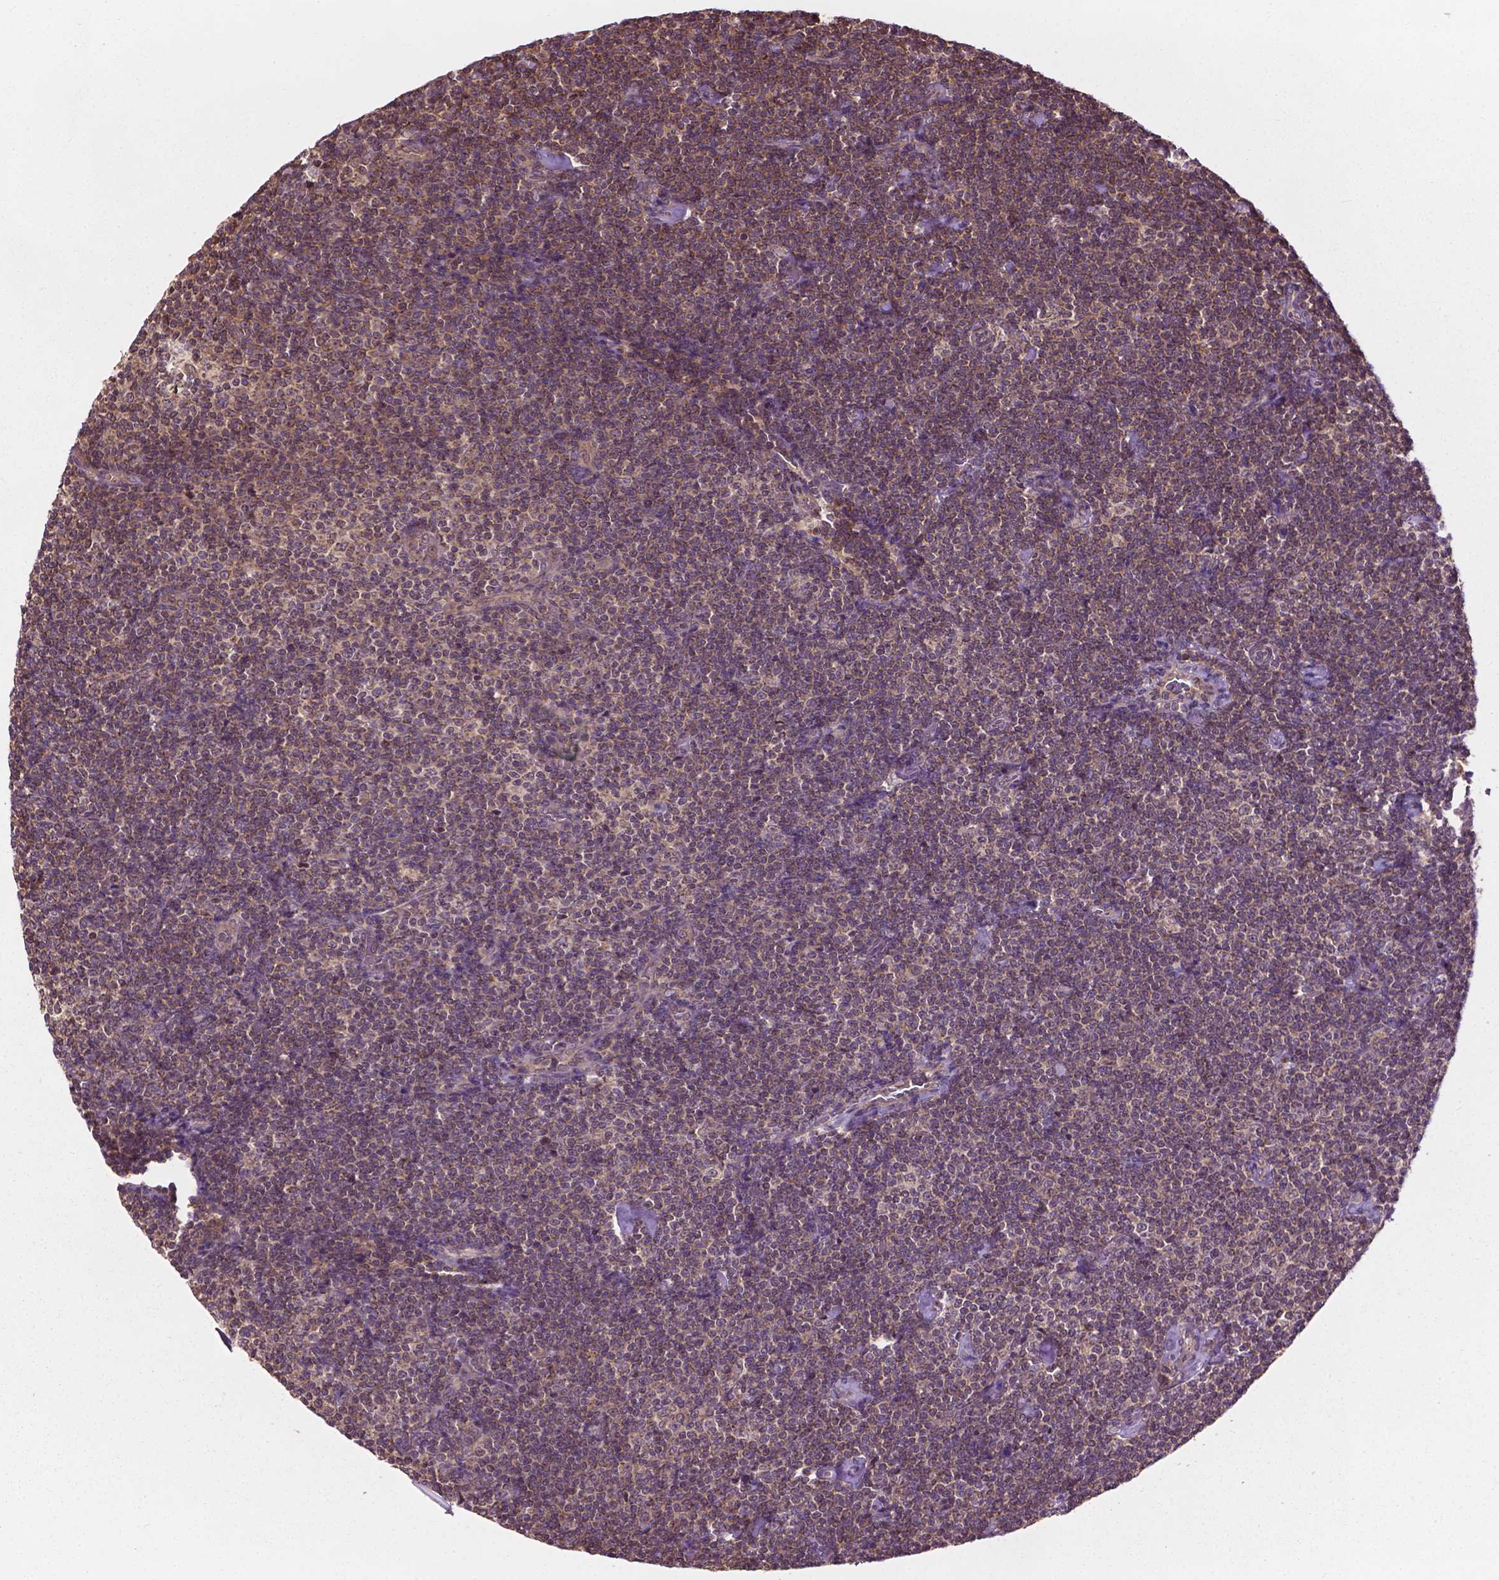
{"staining": {"intensity": "weak", "quantity": ">75%", "location": "cytoplasmic/membranous"}, "tissue": "lymphoma", "cell_type": "Tumor cells", "image_type": "cancer", "snomed": [{"axis": "morphology", "description": "Malignant lymphoma, non-Hodgkin's type, Low grade"}, {"axis": "topography", "description": "Lymph node"}], "caption": "Immunohistochemistry (IHC) of human malignant lymphoma, non-Hodgkin's type (low-grade) reveals low levels of weak cytoplasmic/membranous staining in about >75% of tumor cells.", "gene": "PPP1CB", "patient": {"sex": "male", "age": 81}}